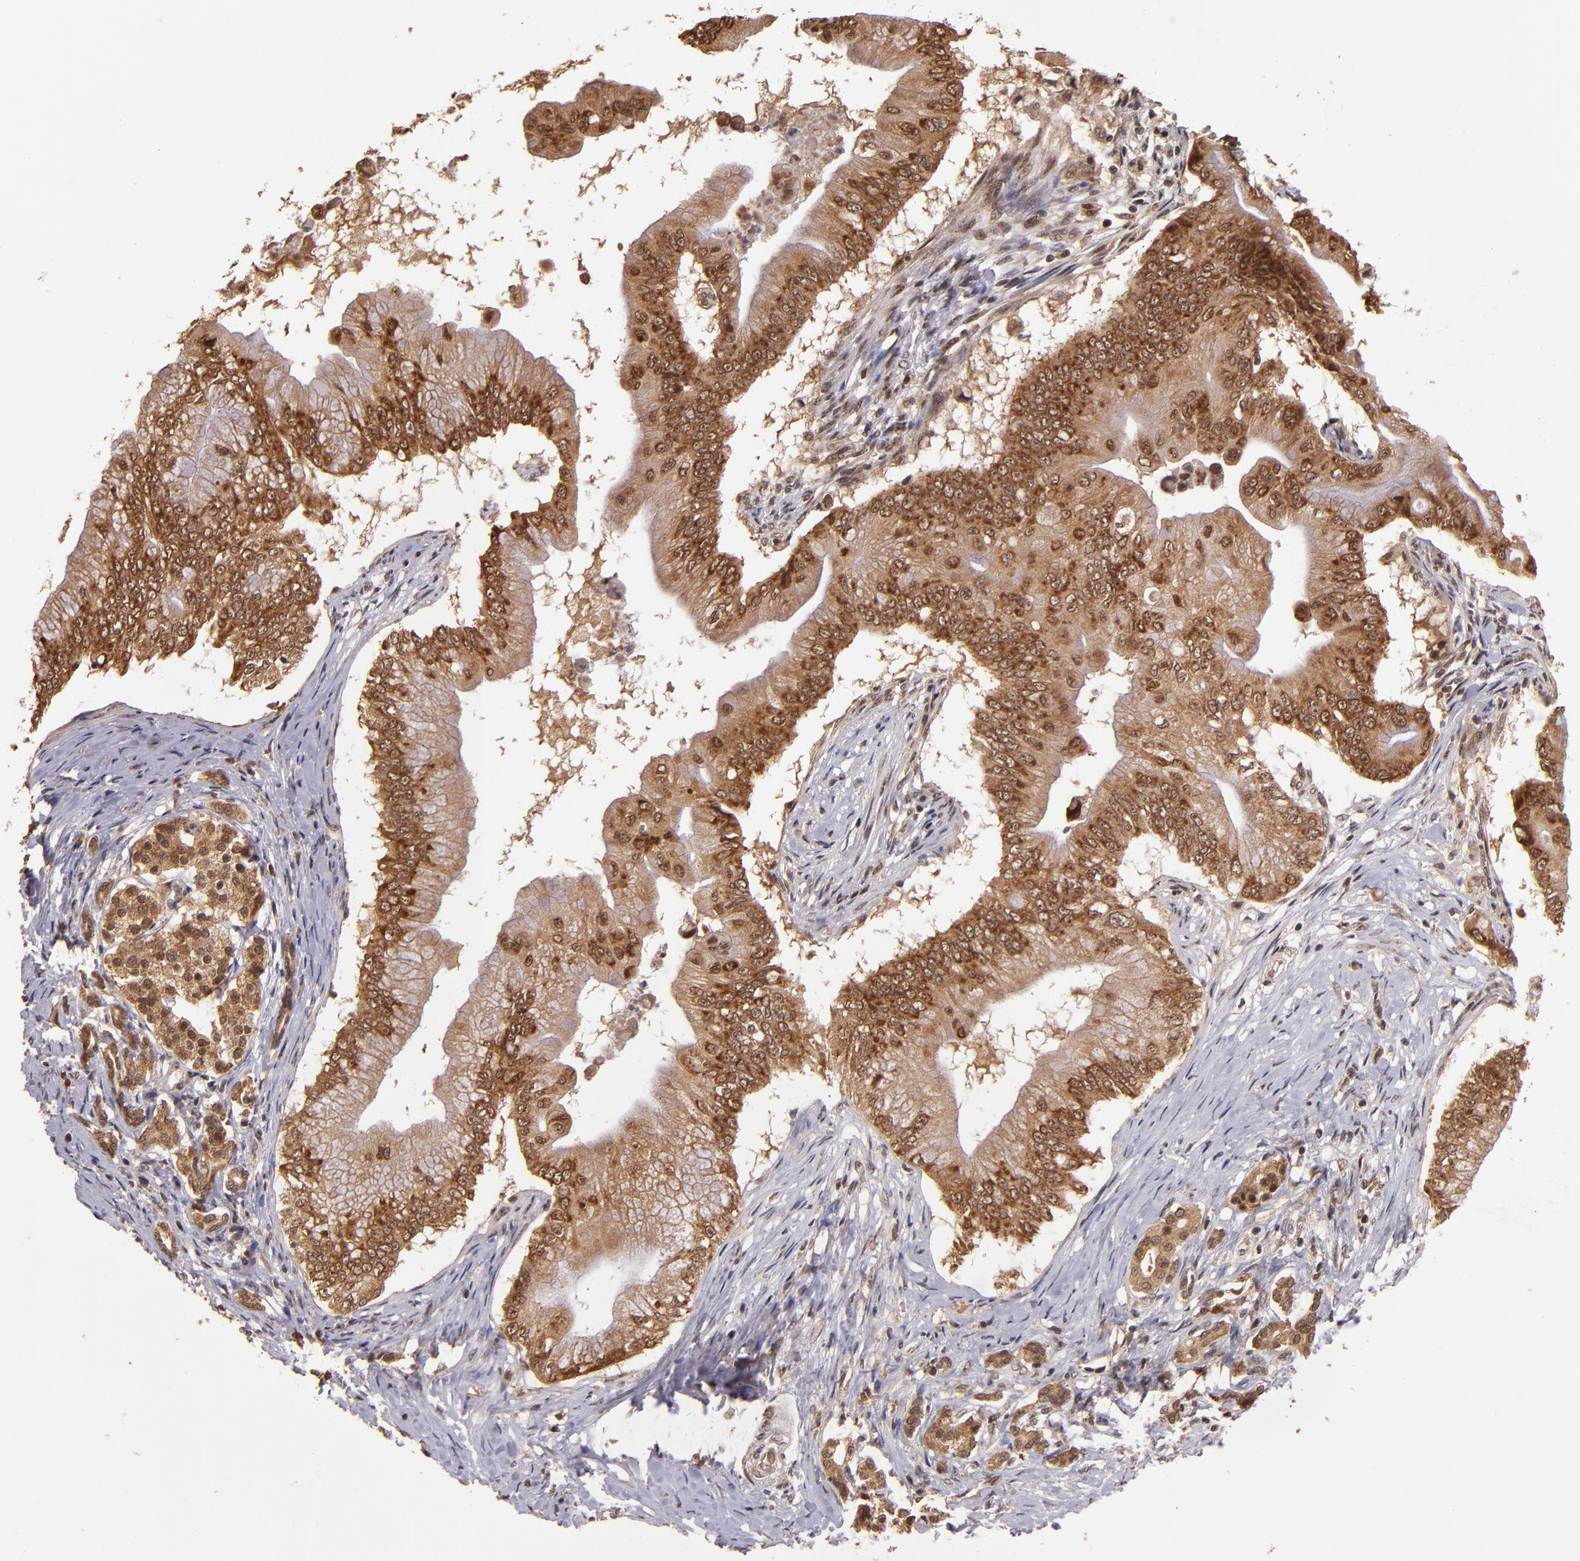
{"staining": {"intensity": "strong", "quantity": ">75%", "location": "cytoplasmic/membranous,nuclear"}, "tissue": "pancreatic cancer", "cell_type": "Tumor cells", "image_type": "cancer", "snomed": [{"axis": "morphology", "description": "Adenocarcinoma, NOS"}, {"axis": "topography", "description": "Pancreas"}], "caption": "The immunohistochemical stain highlights strong cytoplasmic/membranous and nuclear positivity in tumor cells of pancreatic cancer tissue.", "gene": "RIOK3", "patient": {"sex": "male", "age": 62}}